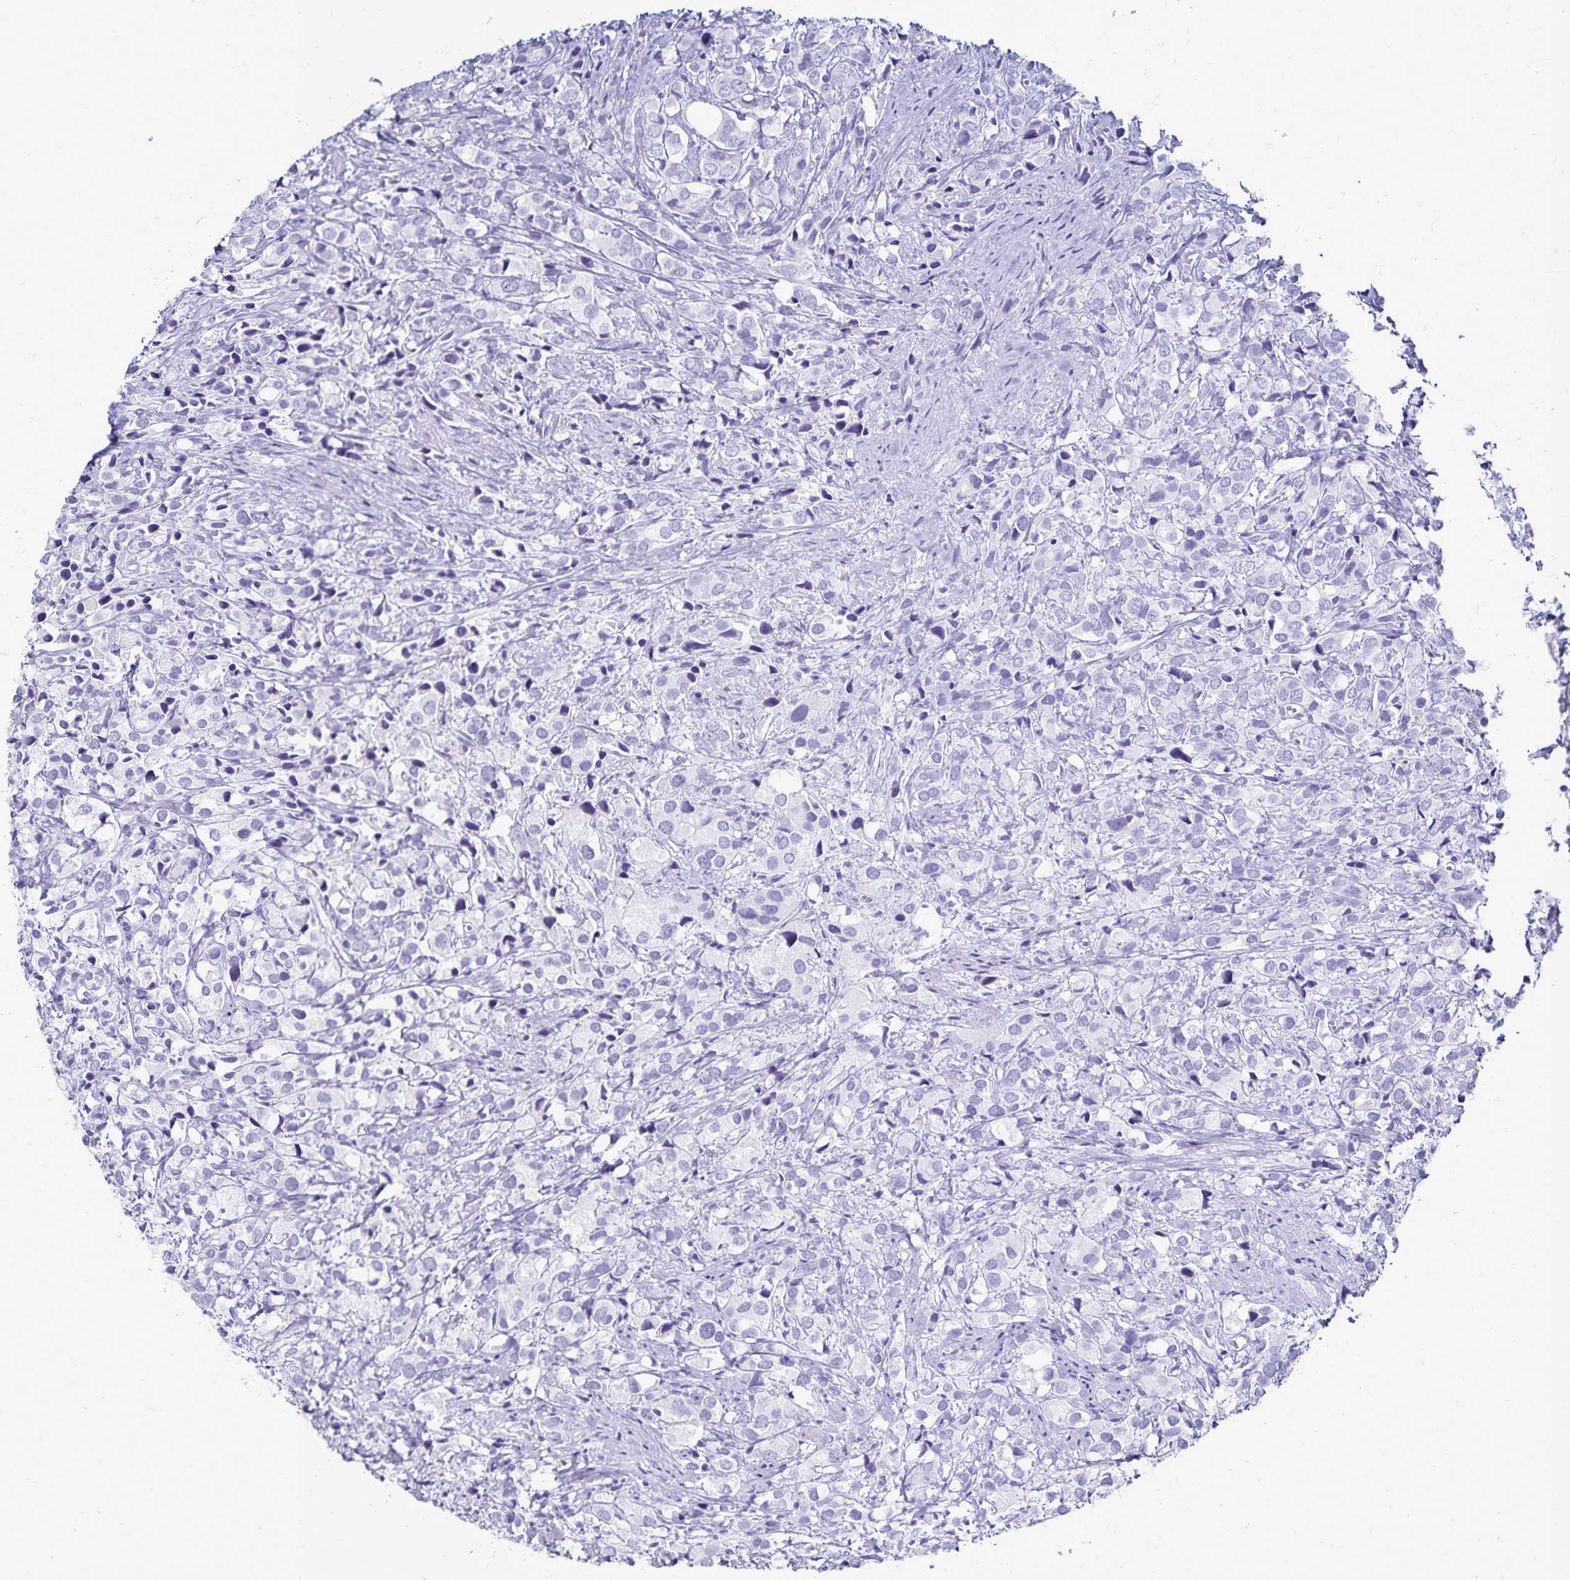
{"staining": {"intensity": "negative", "quantity": "none", "location": "none"}, "tissue": "prostate cancer", "cell_type": "Tumor cells", "image_type": "cancer", "snomed": [{"axis": "morphology", "description": "Adenocarcinoma, High grade"}, {"axis": "topography", "description": "Prostate"}], "caption": "Photomicrograph shows no protein expression in tumor cells of prostate adenocarcinoma (high-grade) tissue.", "gene": "GIP", "patient": {"sex": "male", "age": 86}}